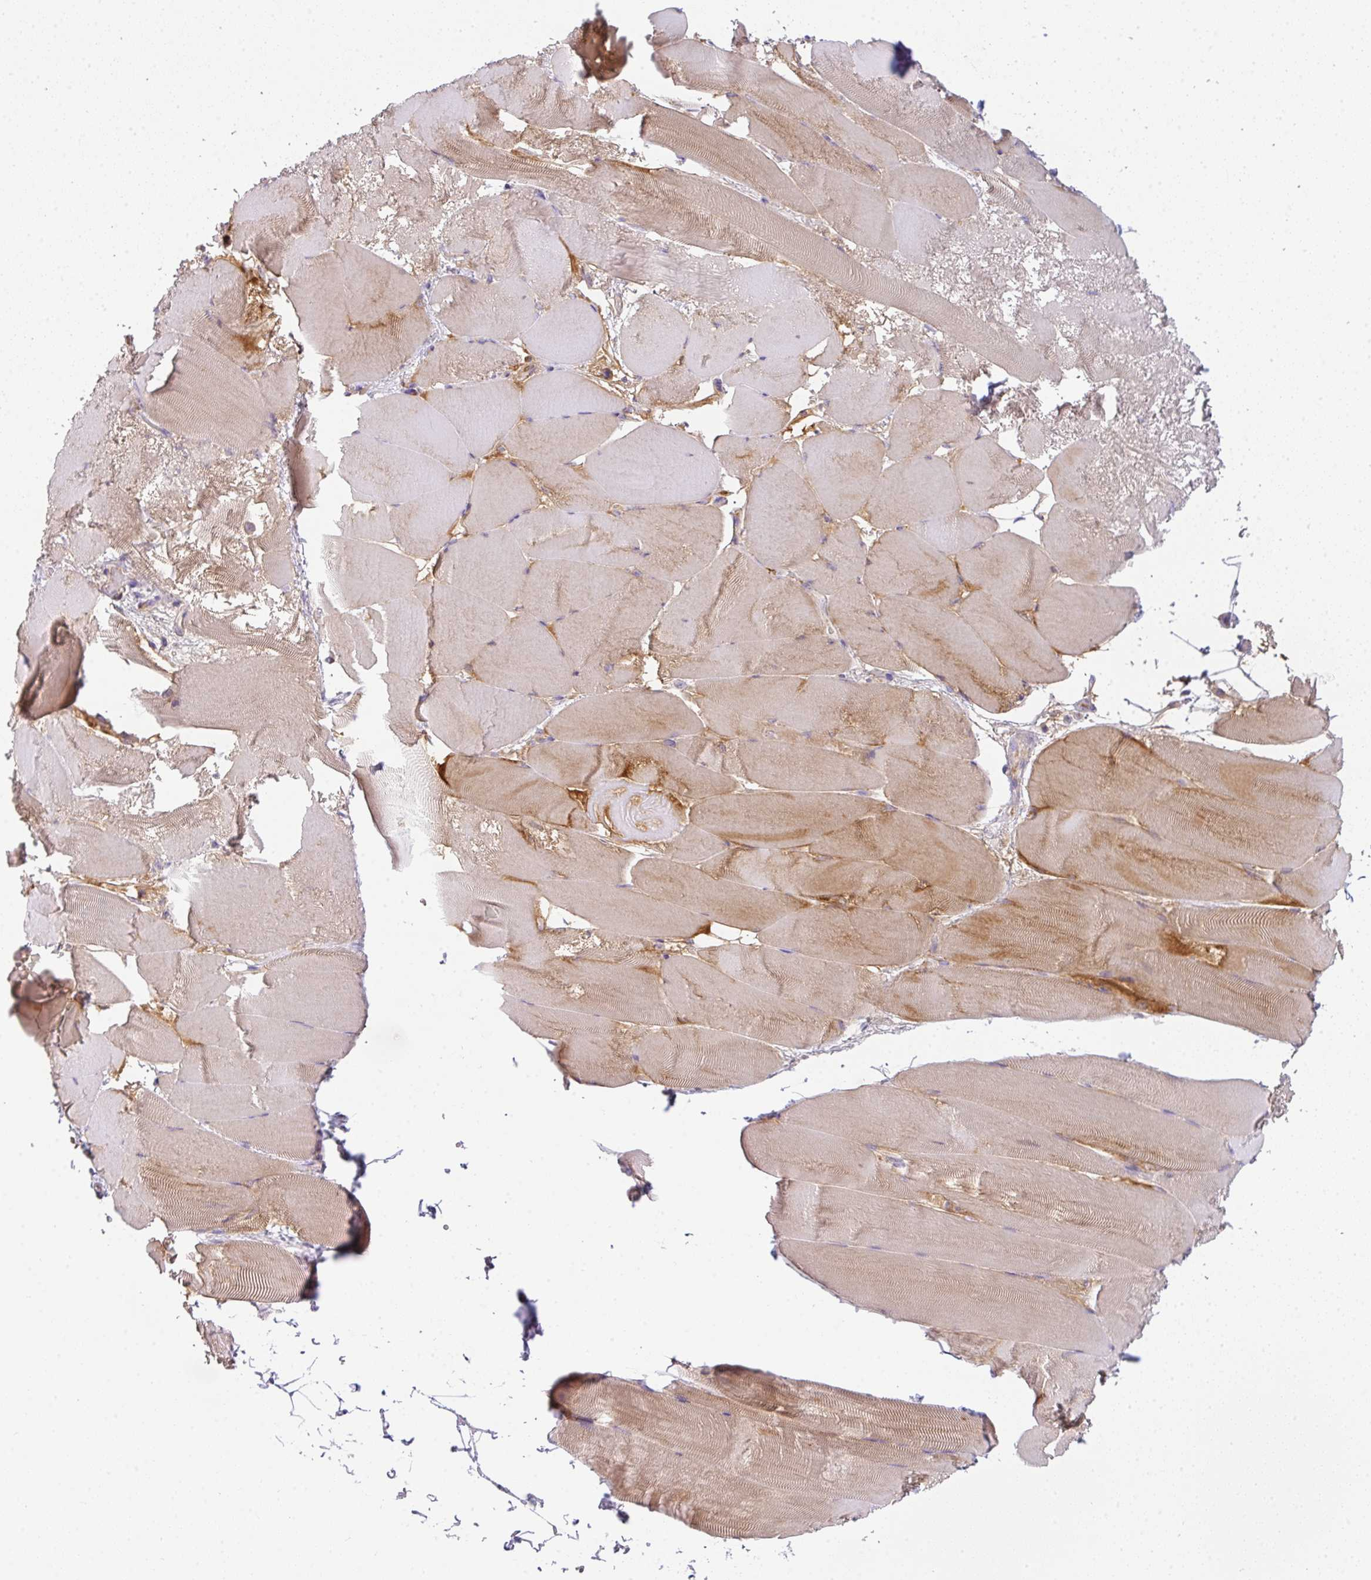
{"staining": {"intensity": "weak", "quantity": "25%-75%", "location": "cytoplasmic/membranous"}, "tissue": "skeletal muscle", "cell_type": "Myocytes", "image_type": "normal", "snomed": [{"axis": "morphology", "description": "Normal tissue, NOS"}, {"axis": "topography", "description": "Skeletal muscle"}], "caption": "Weak cytoplasmic/membranous expression for a protein is appreciated in approximately 25%-75% of myocytes of benign skeletal muscle using immunohistochemistry (IHC).", "gene": "FILIP1", "patient": {"sex": "female", "age": 64}}